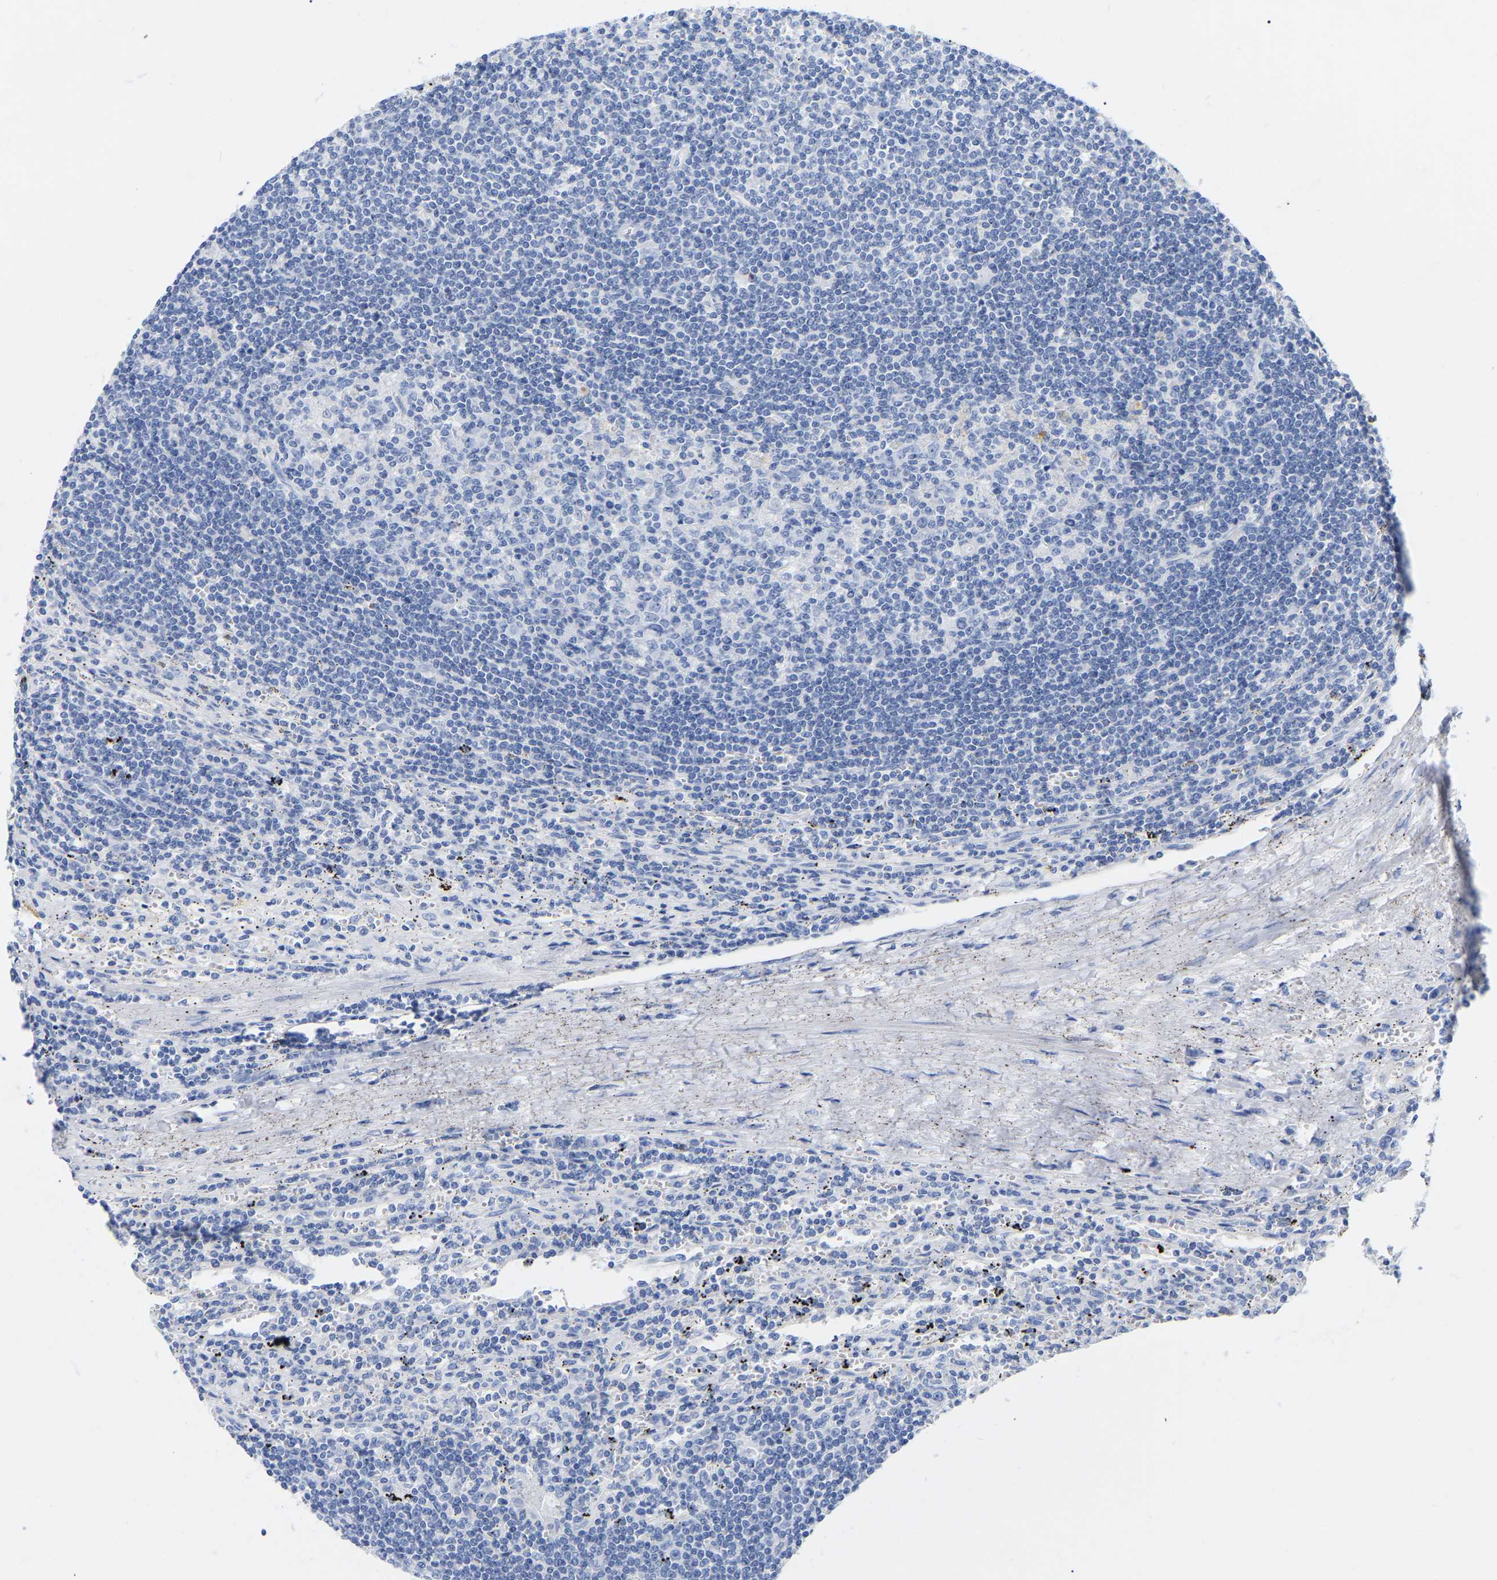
{"staining": {"intensity": "negative", "quantity": "none", "location": "none"}, "tissue": "lymphoma", "cell_type": "Tumor cells", "image_type": "cancer", "snomed": [{"axis": "morphology", "description": "Malignant lymphoma, non-Hodgkin's type, Low grade"}, {"axis": "topography", "description": "Spleen"}], "caption": "Tumor cells are negative for protein expression in human malignant lymphoma, non-Hodgkin's type (low-grade).", "gene": "ZNF629", "patient": {"sex": "male", "age": 76}}